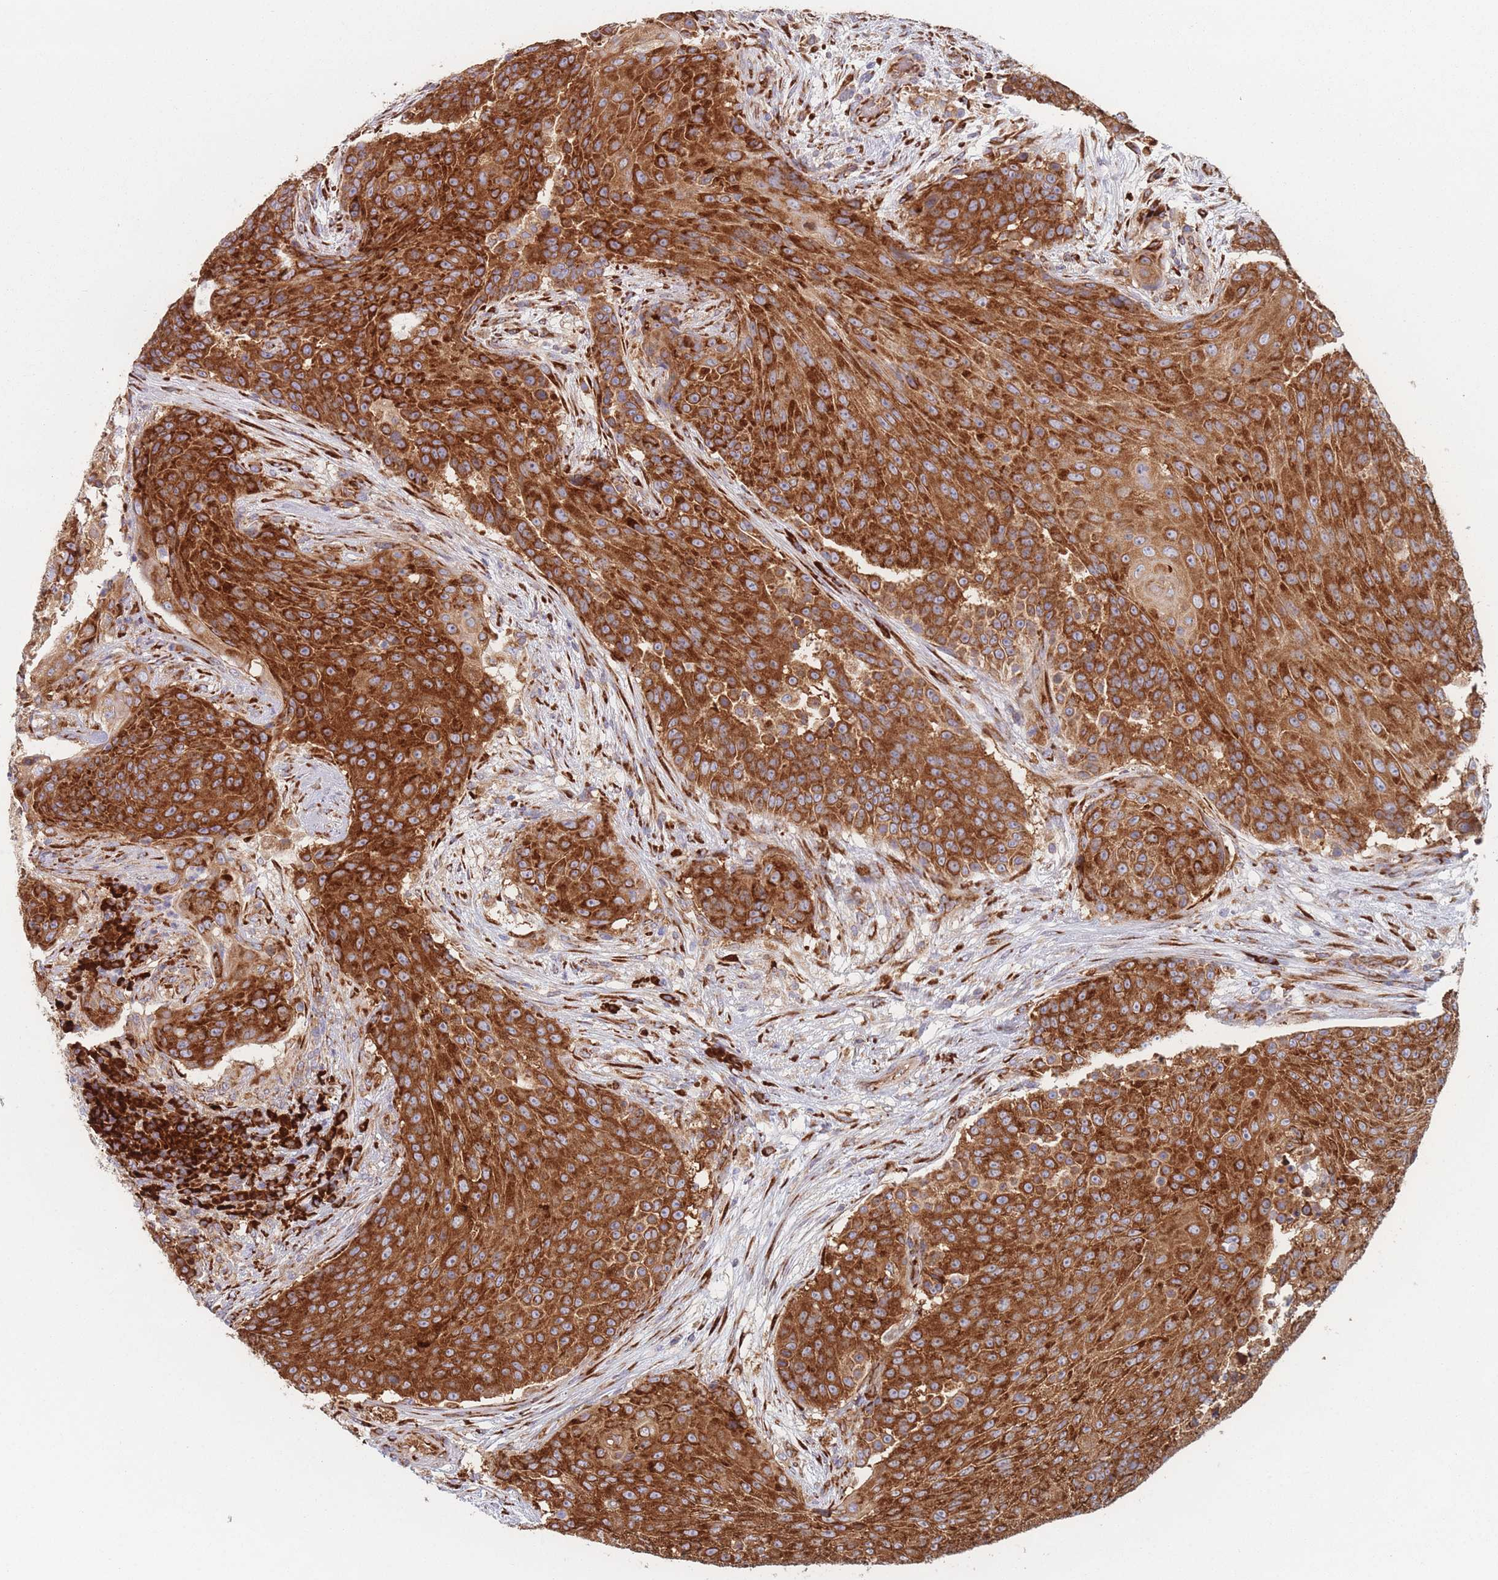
{"staining": {"intensity": "strong", "quantity": ">75%", "location": "cytoplasmic/membranous"}, "tissue": "urothelial cancer", "cell_type": "Tumor cells", "image_type": "cancer", "snomed": [{"axis": "morphology", "description": "Urothelial carcinoma, High grade"}, {"axis": "topography", "description": "Urinary bladder"}], "caption": "Urothelial cancer tissue displays strong cytoplasmic/membranous staining in approximately >75% of tumor cells, visualized by immunohistochemistry.", "gene": "EEF1B2", "patient": {"sex": "female", "age": 63}}